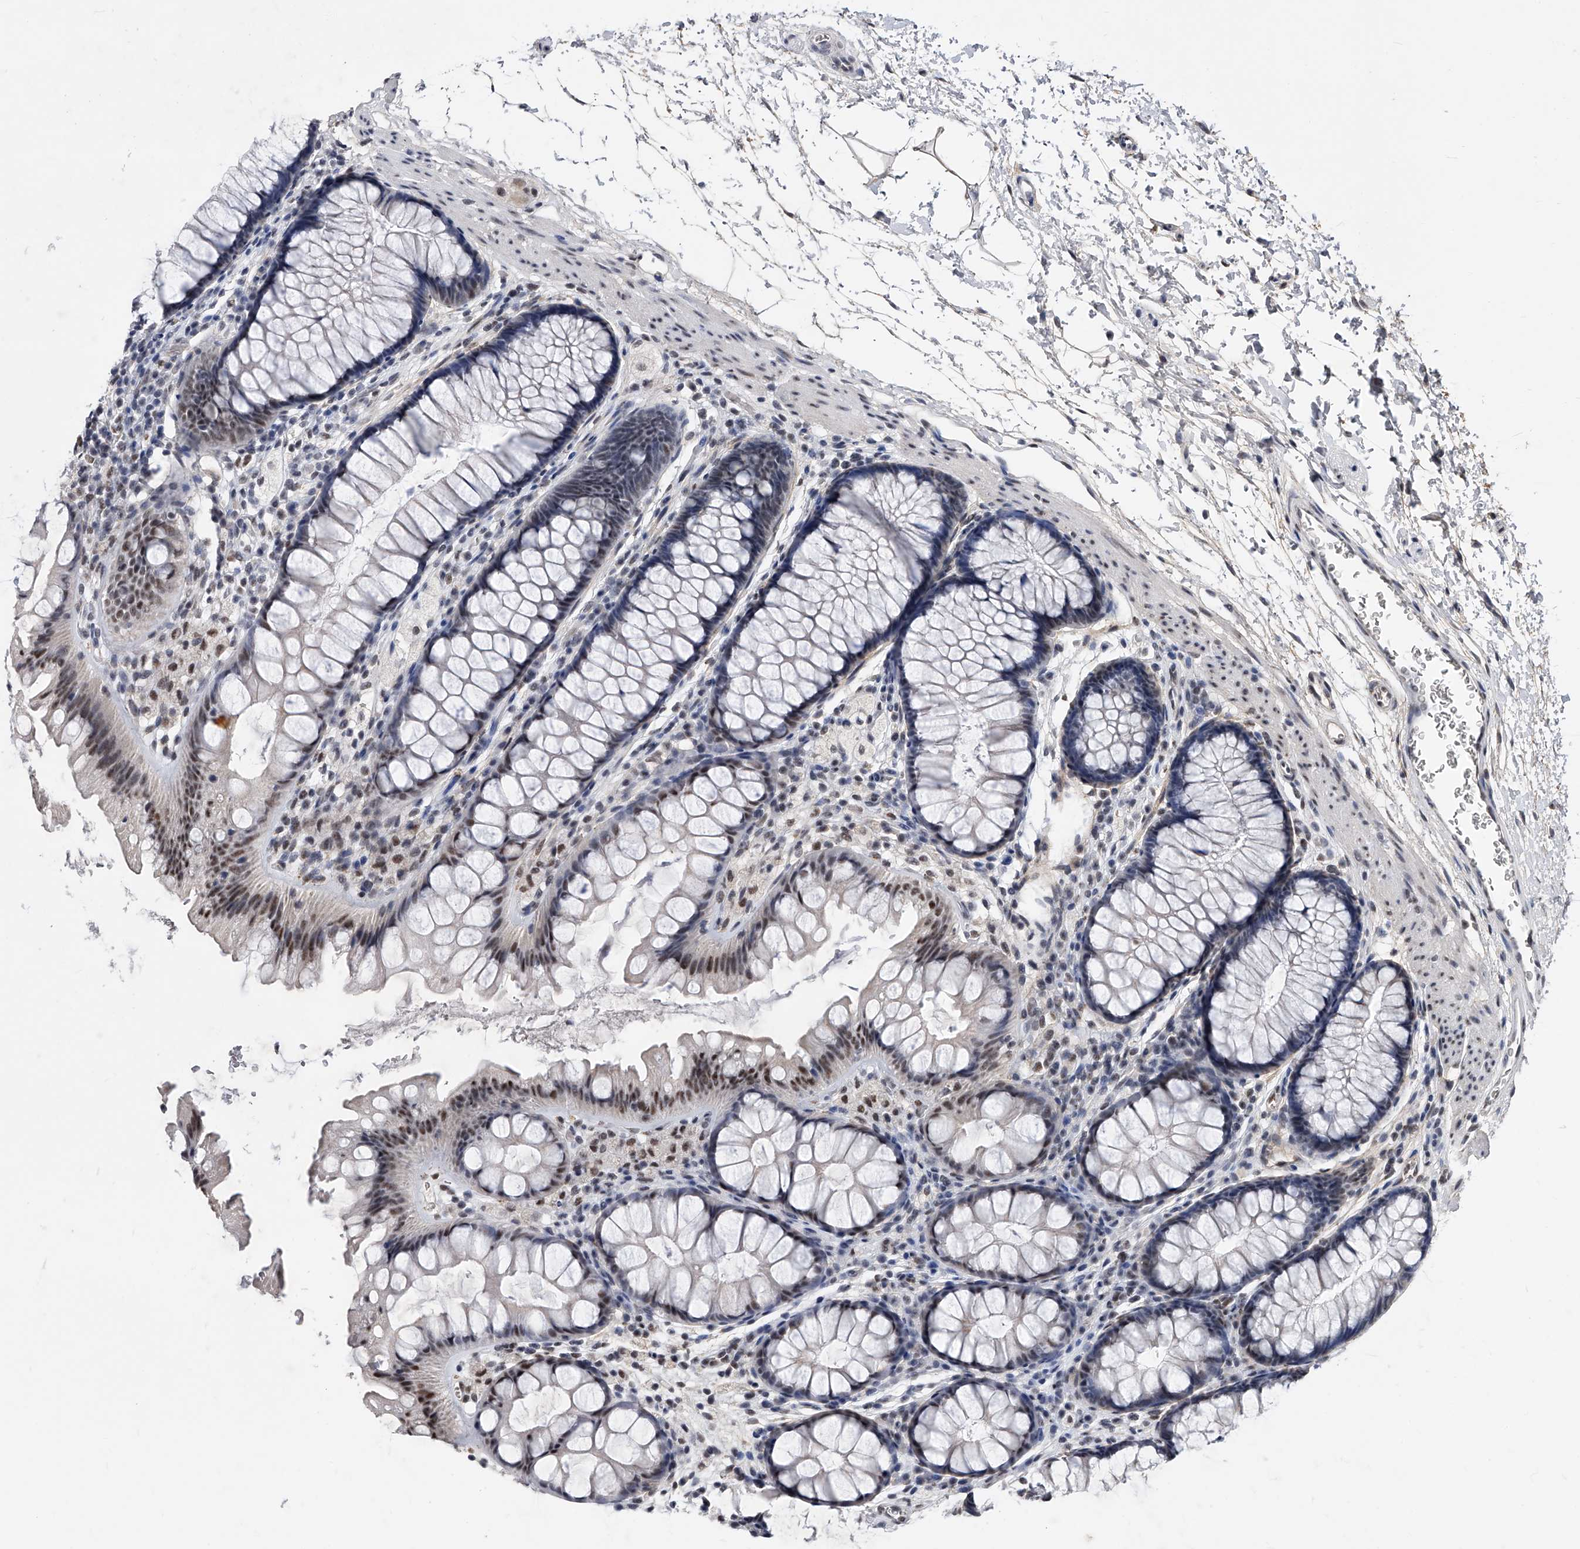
{"staining": {"intensity": "negative", "quantity": "none", "location": "none"}, "tissue": "colon", "cell_type": "Endothelial cells", "image_type": "normal", "snomed": [{"axis": "morphology", "description": "Normal tissue, NOS"}, {"axis": "topography", "description": "Colon"}], "caption": "IHC of benign human colon displays no staining in endothelial cells.", "gene": "ZNF529", "patient": {"sex": "female", "age": 62}}